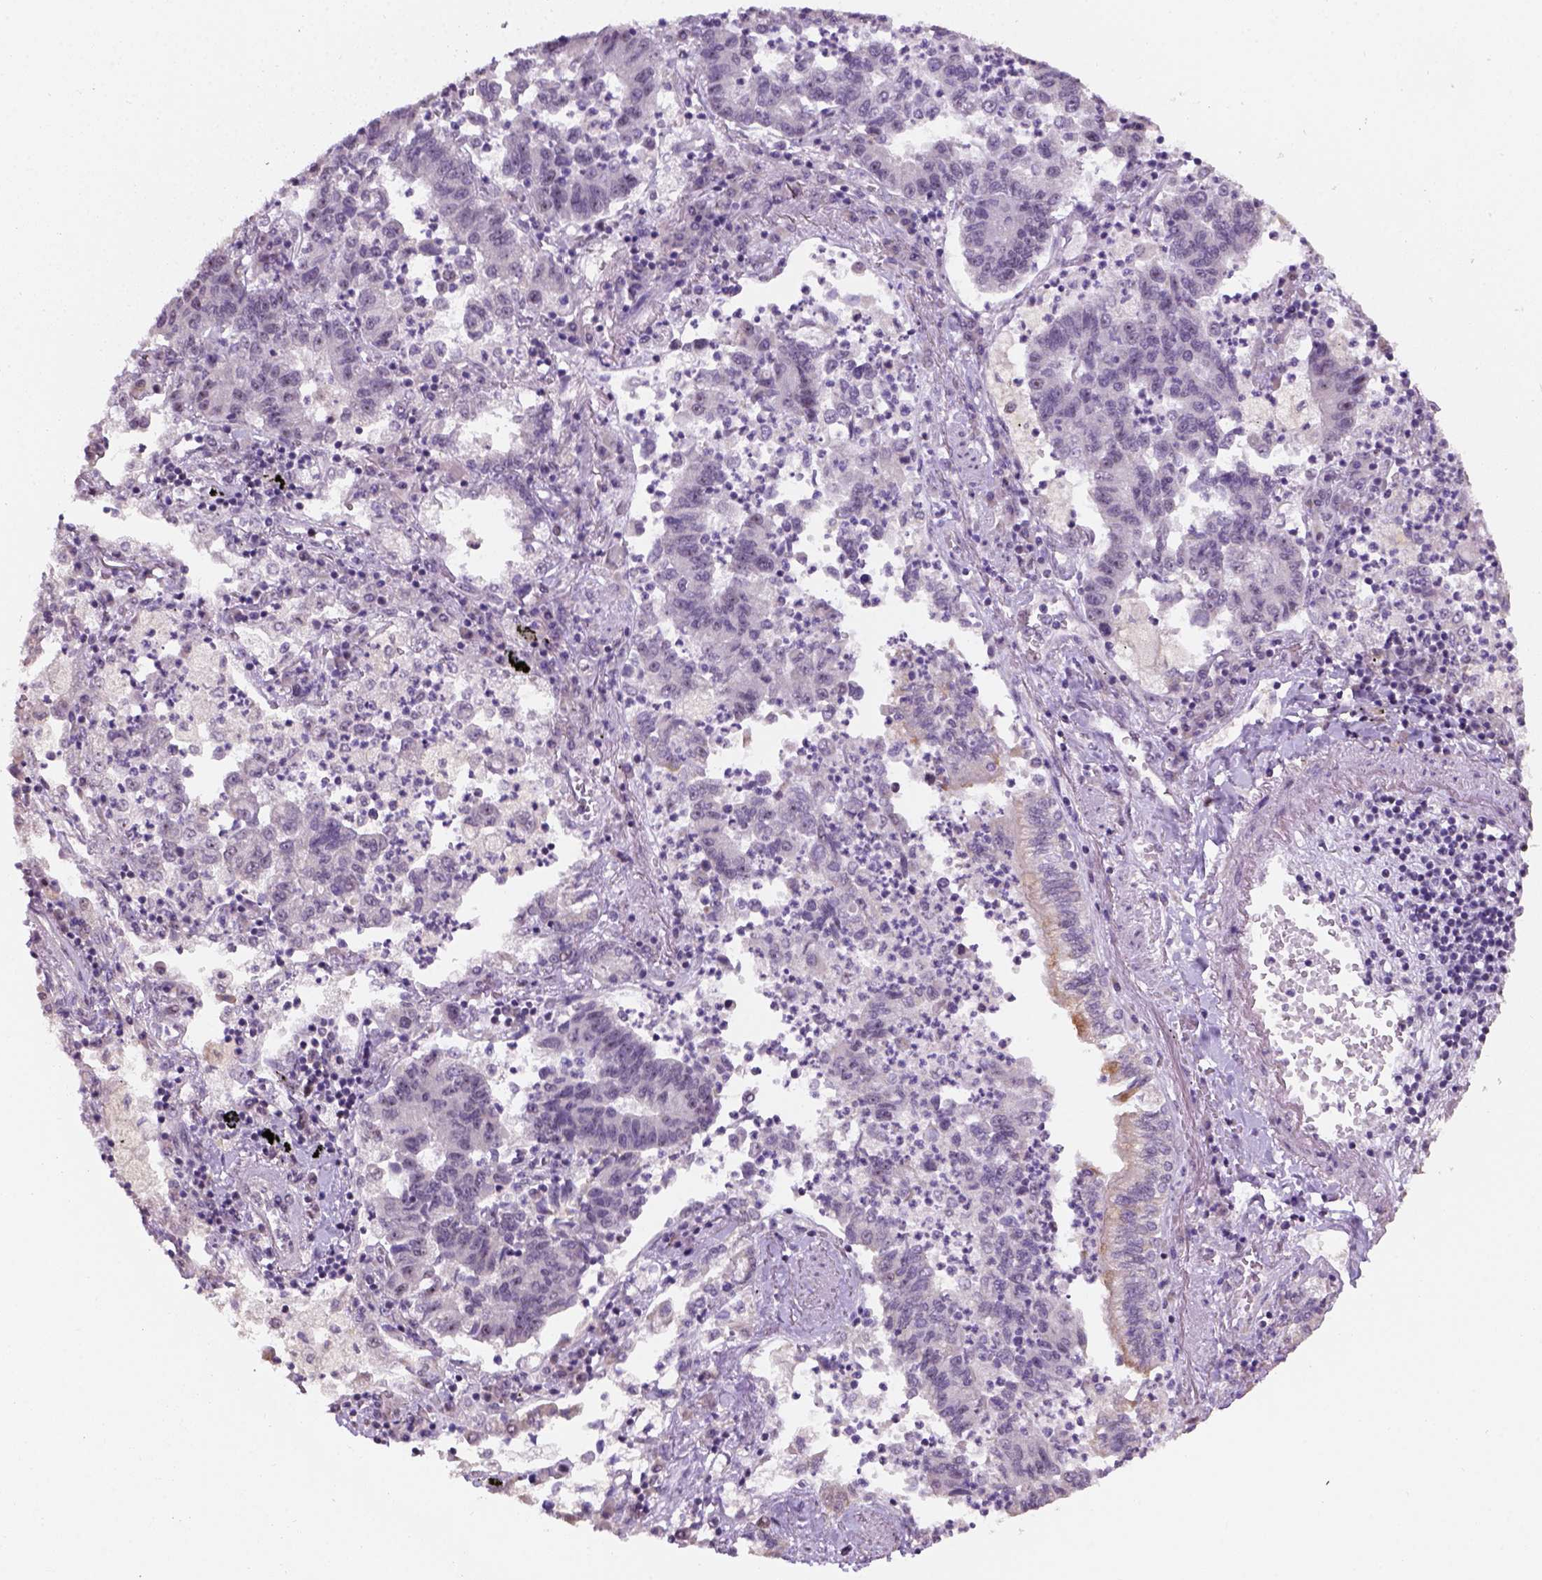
{"staining": {"intensity": "negative", "quantity": "none", "location": "none"}, "tissue": "lung cancer", "cell_type": "Tumor cells", "image_type": "cancer", "snomed": [{"axis": "morphology", "description": "Adenocarcinoma, NOS"}, {"axis": "topography", "description": "Lung"}], "caption": "Tumor cells show no significant staining in adenocarcinoma (lung). The staining was performed using DAB (3,3'-diaminobenzidine) to visualize the protein expression in brown, while the nuclei were stained in blue with hematoxylin (Magnification: 20x).", "gene": "DDX50", "patient": {"sex": "female", "age": 57}}